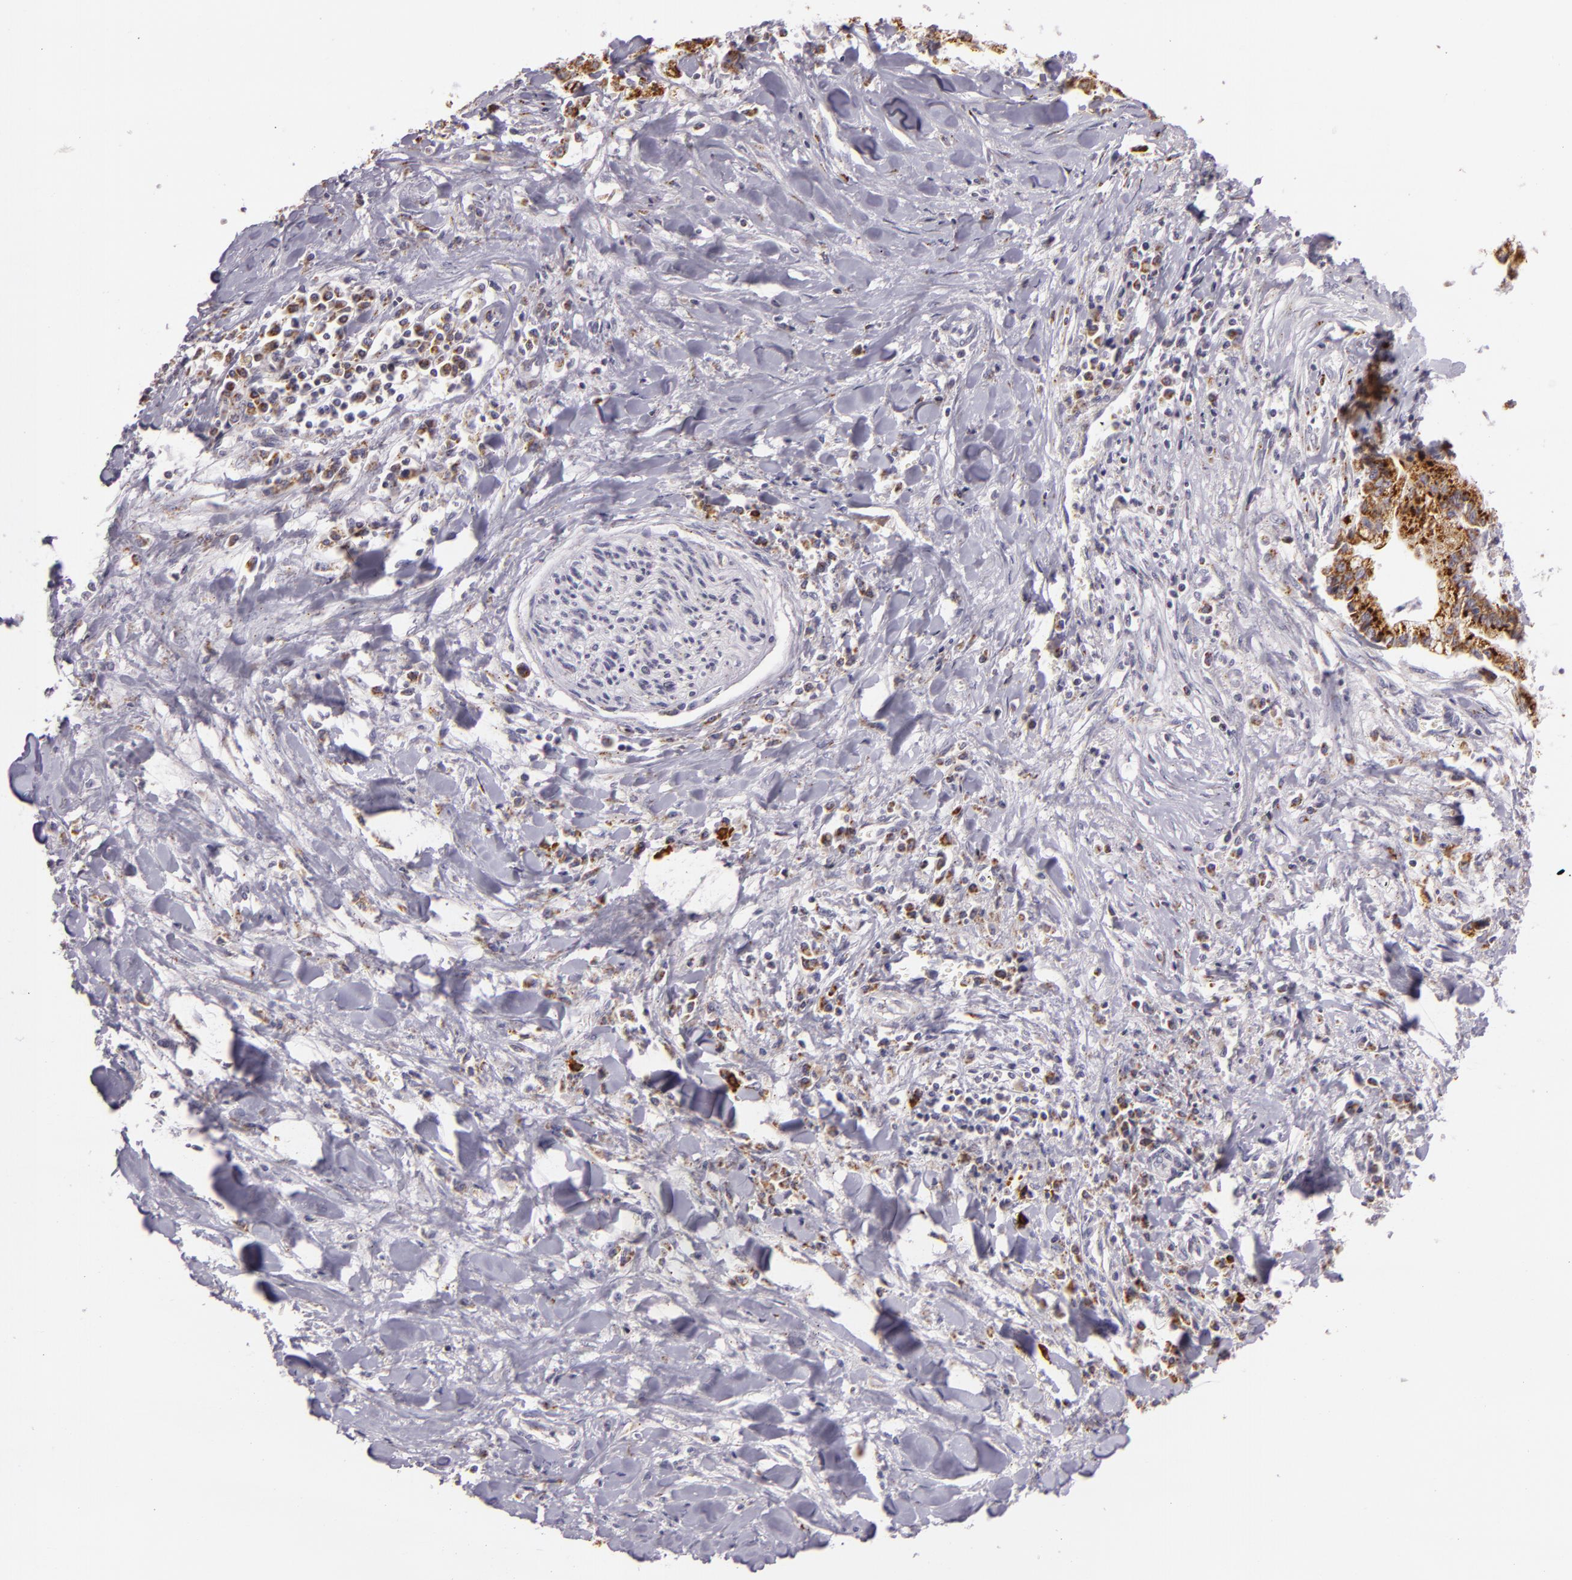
{"staining": {"intensity": "moderate", "quantity": ">75%", "location": "cytoplasmic/membranous"}, "tissue": "liver cancer", "cell_type": "Tumor cells", "image_type": "cancer", "snomed": [{"axis": "morphology", "description": "Cholangiocarcinoma"}, {"axis": "topography", "description": "Liver"}], "caption": "A brown stain shows moderate cytoplasmic/membranous staining of a protein in human liver cholangiocarcinoma tumor cells.", "gene": "CILK1", "patient": {"sex": "male", "age": 57}}